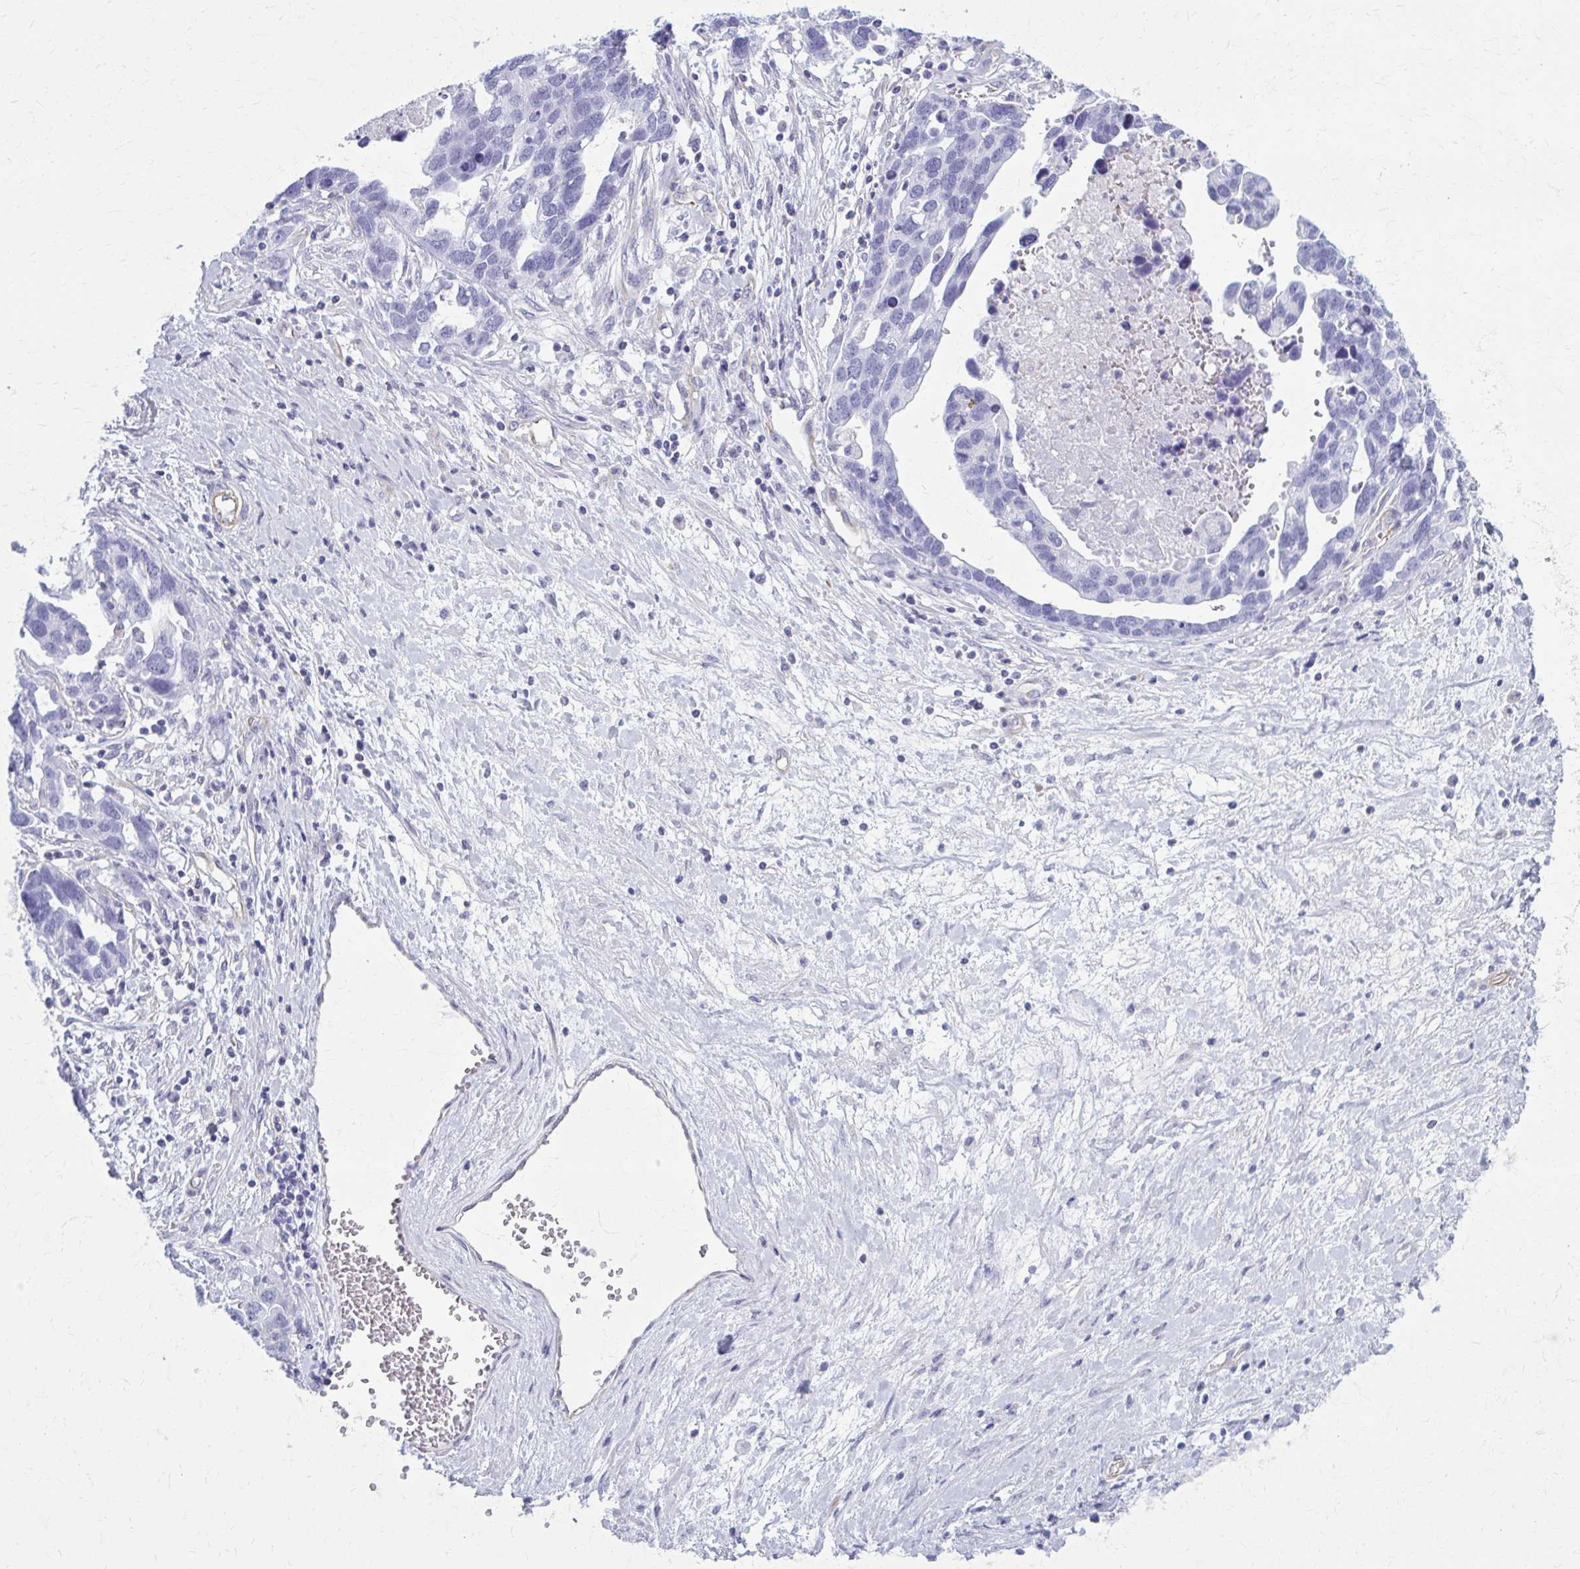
{"staining": {"intensity": "negative", "quantity": "none", "location": "none"}, "tissue": "ovarian cancer", "cell_type": "Tumor cells", "image_type": "cancer", "snomed": [{"axis": "morphology", "description": "Cystadenocarcinoma, serous, NOS"}, {"axis": "topography", "description": "Ovary"}], "caption": "Immunohistochemical staining of ovarian serous cystadenocarcinoma demonstrates no significant positivity in tumor cells. Nuclei are stained in blue.", "gene": "GFAP", "patient": {"sex": "female", "age": 54}}